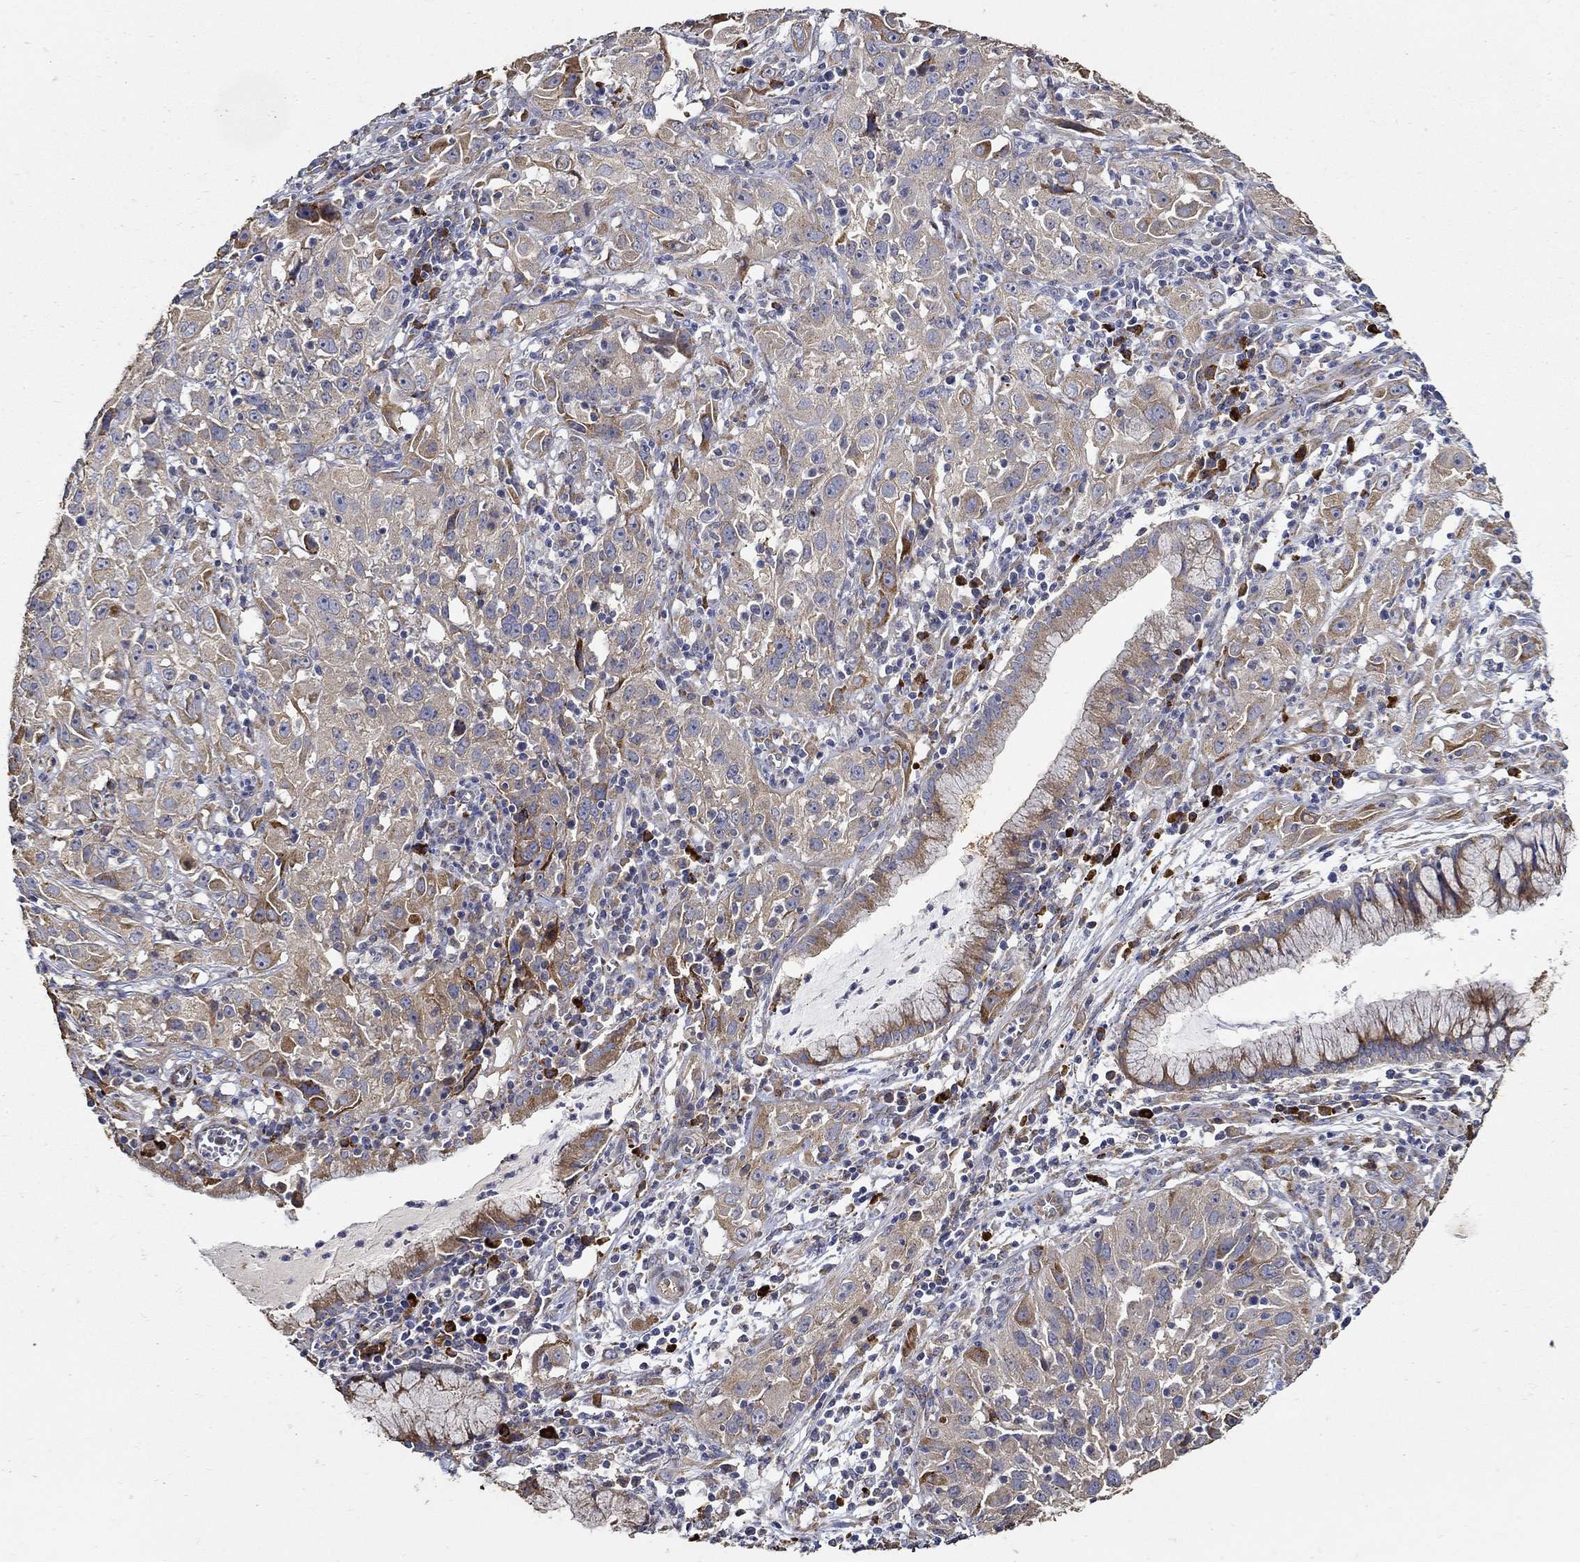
{"staining": {"intensity": "moderate", "quantity": "<25%", "location": "cytoplasmic/membranous"}, "tissue": "cervical cancer", "cell_type": "Tumor cells", "image_type": "cancer", "snomed": [{"axis": "morphology", "description": "Squamous cell carcinoma, NOS"}, {"axis": "topography", "description": "Cervix"}], "caption": "Brown immunohistochemical staining in cervical cancer (squamous cell carcinoma) reveals moderate cytoplasmic/membranous expression in about <25% of tumor cells. (Brightfield microscopy of DAB IHC at high magnification).", "gene": "EMILIN3", "patient": {"sex": "female", "age": 32}}